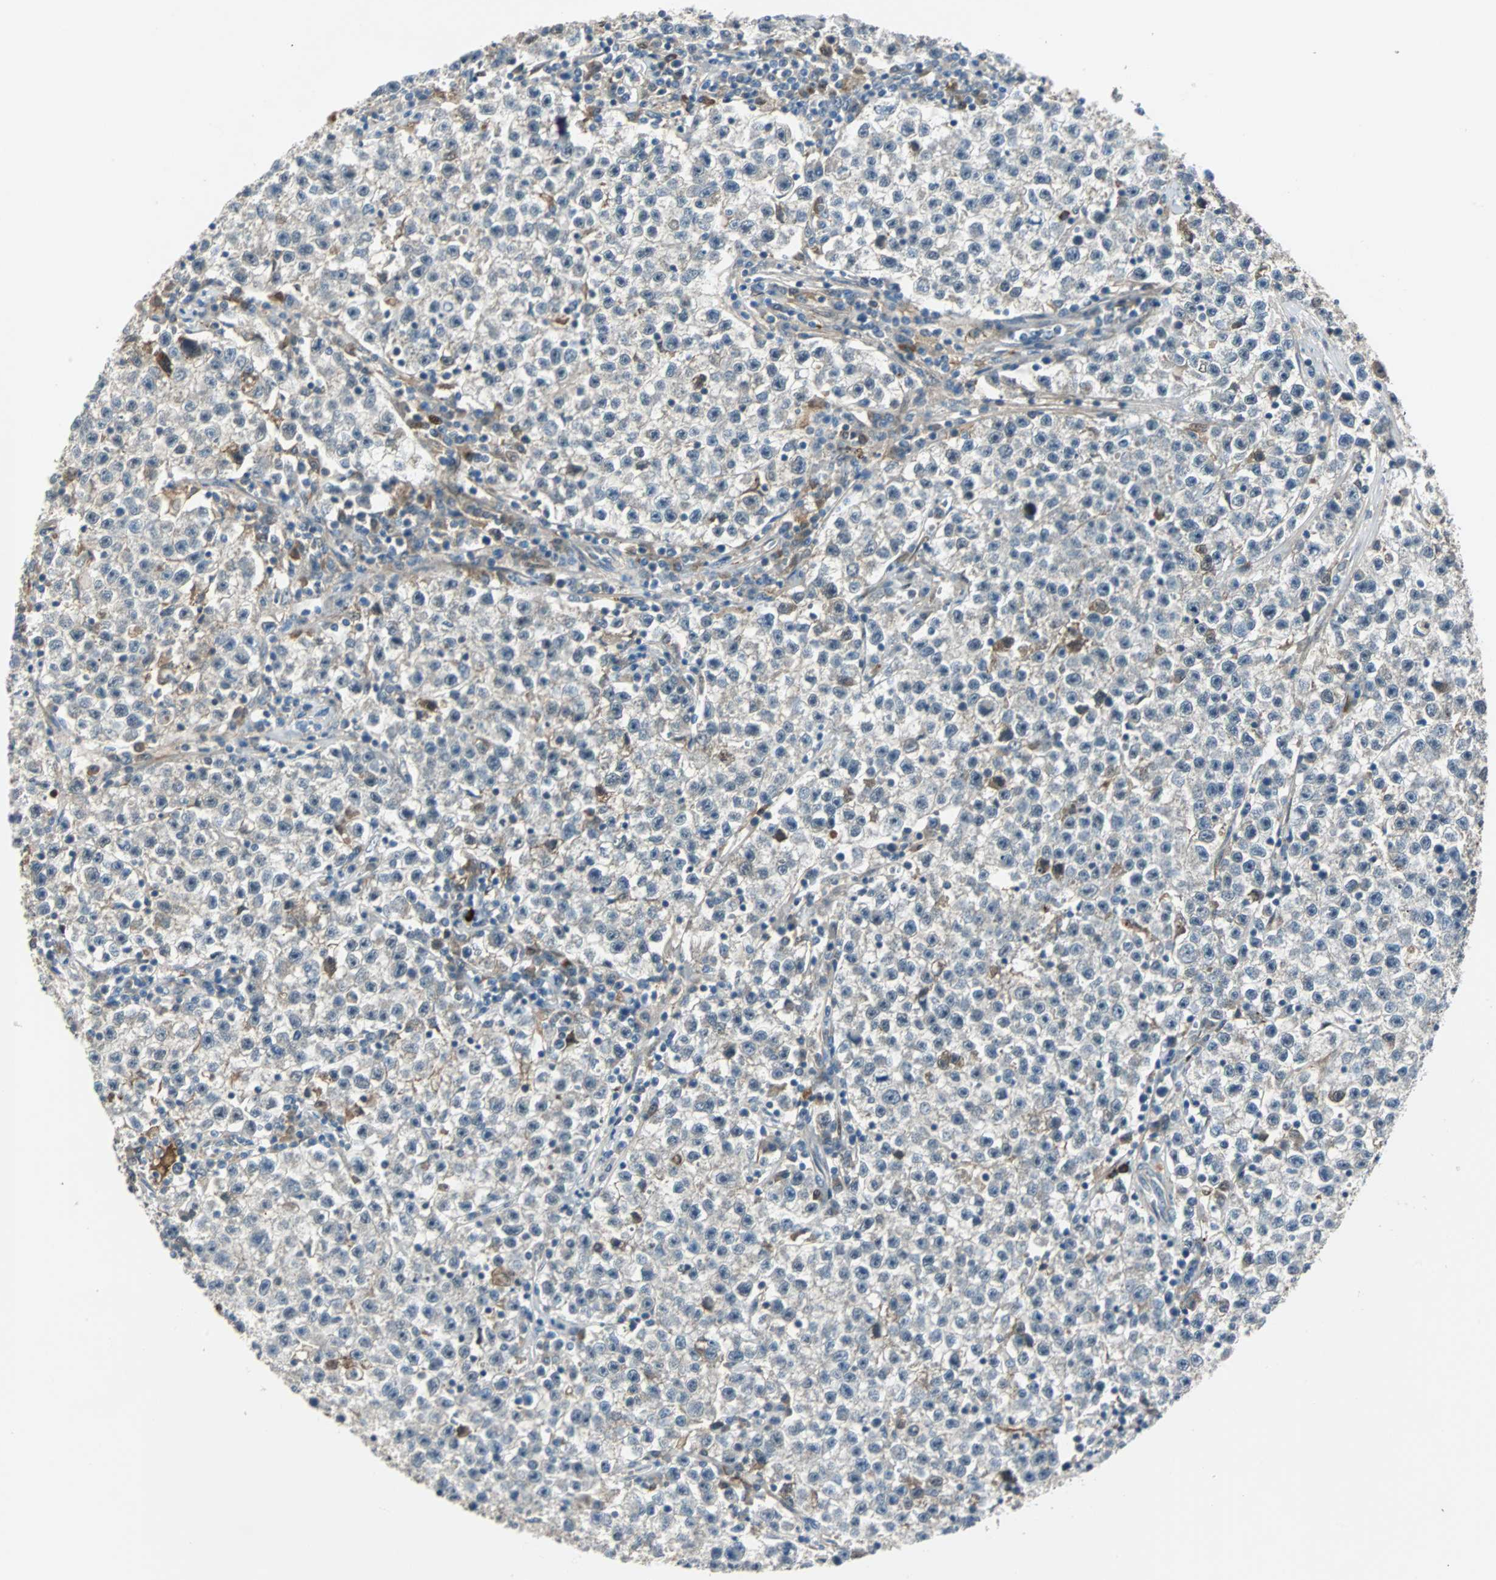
{"staining": {"intensity": "negative", "quantity": "none", "location": "none"}, "tissue": "testis cancer", "cell_type": "Tumor cells", "image_type": "cancer", "snomed": [{"axis": "morphology", "description": "Seminoma, NOS"}, {"axis": "topography", "description": "Testis"}], "caption": "Image shows no significant protein staining in tumor cells of seminoma (testis). Nuclei are stained in blue.", "gene": "FHL2", "patient": {"sex": "male", "age": 22}}